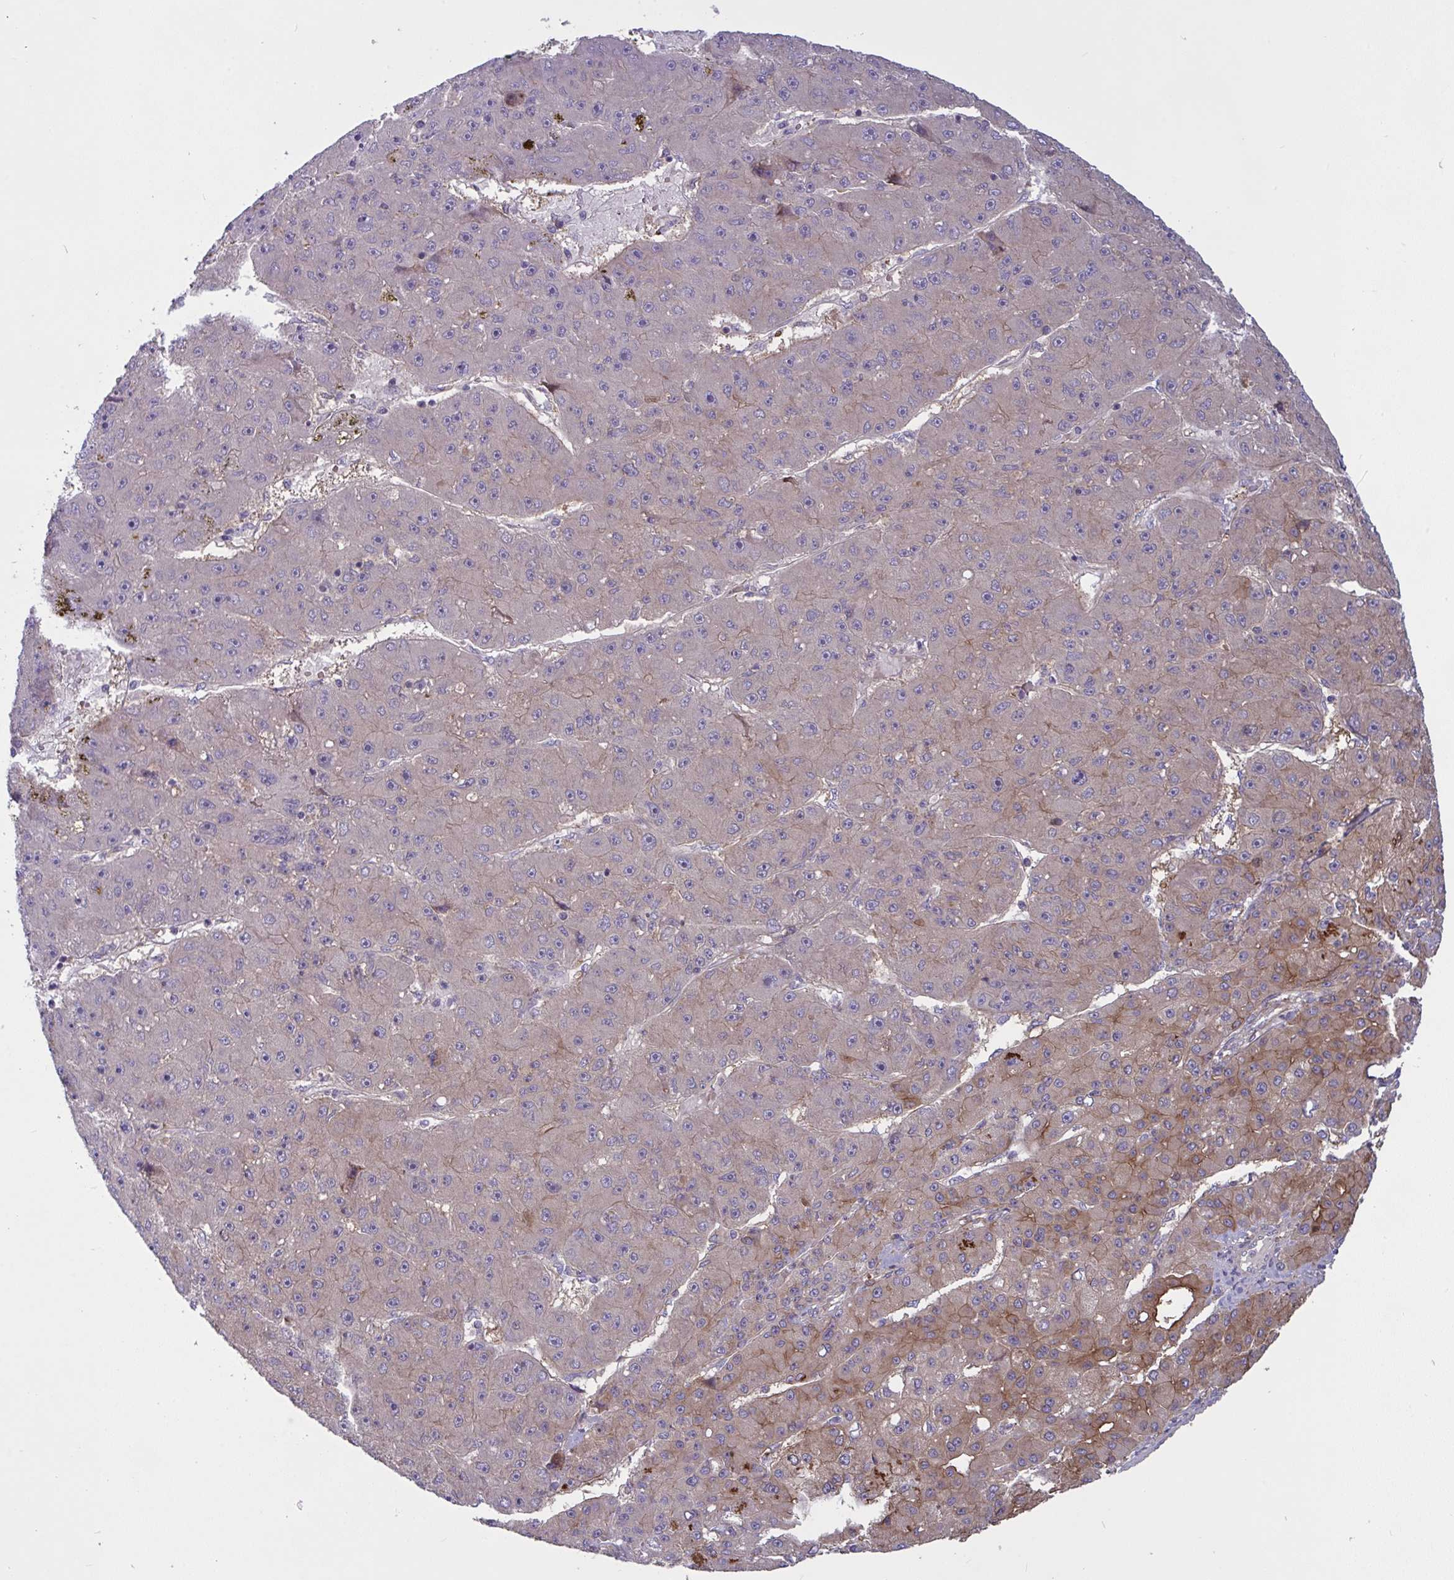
{"staining": {"intensity": "negative", "quantity": "none", "location": "none"}, "tissue": "liver cancer", "cell_type": "Tumor cells", "image_type": "cancer", "snomed": [{"axis": "morphology", "description": "Carcinoma, Hepatocellular, NOS"}, {"axis": "topography", "description": "Liver"}], "caption": "Immunohistochemical staining of liver hepatocellular carcinoma reveals no significant expression in tumor cells.", "gene": "TANK", "patient": {"sex": "male", "age": 67}}